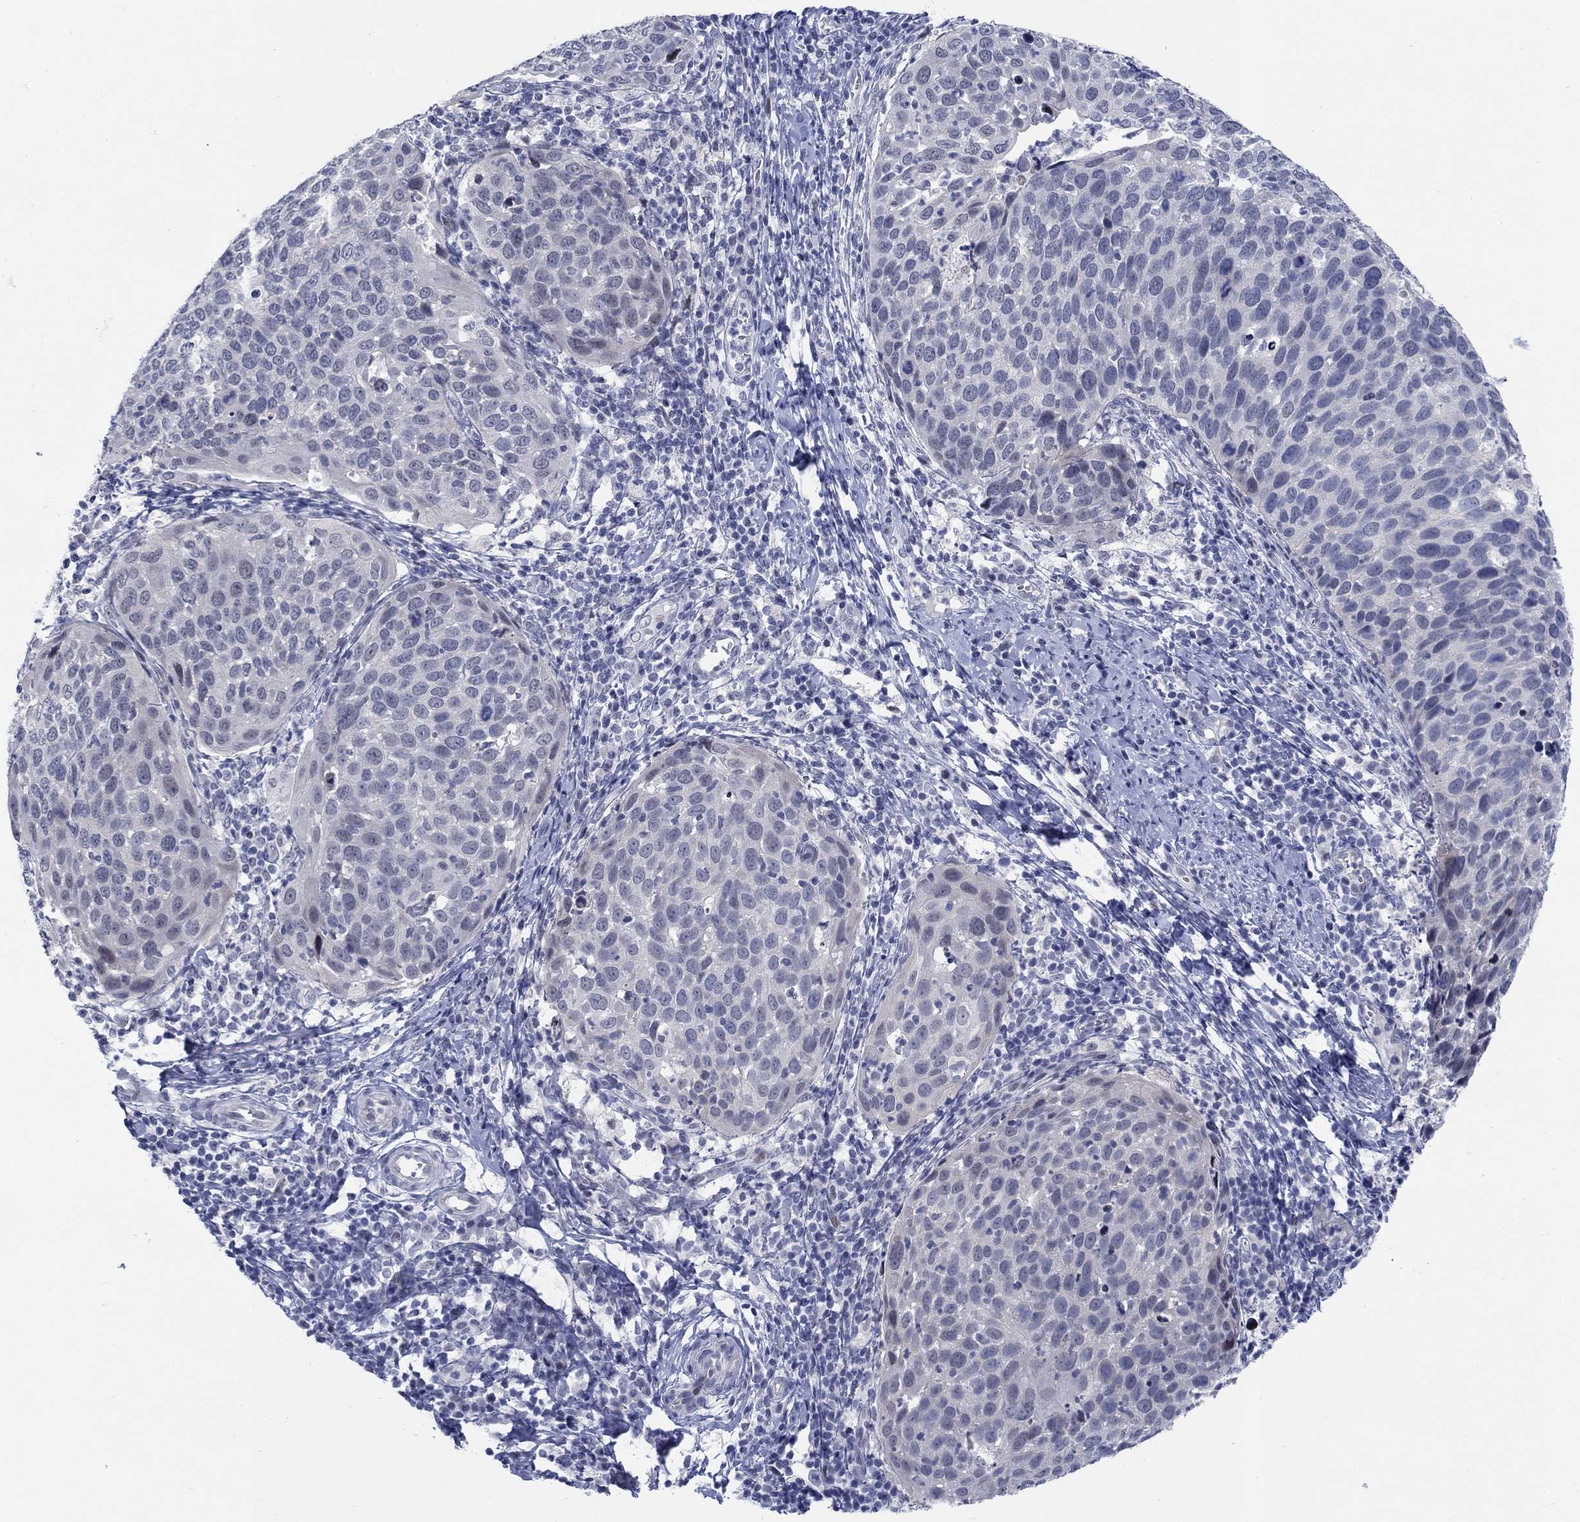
{"staining": {"intensity": "negative", "quantity": "none", "location": "none"}, "tissue": "cervical cancer", "cell_type": "Tumor cells", "image_type": "cancer", "snomed": [{"axis": "morphology", "description": "Squamous cell carcinoma, NOS"}, {"axis": "topography", "description": "Cervix"}], "caption": "An immunohistochemistry micrograph of cervical cancer is shown. There is no staining in tumor cells of cervical cancer.", "gene": "NEU3", "patient": {"sex": "female", "age": 54}}